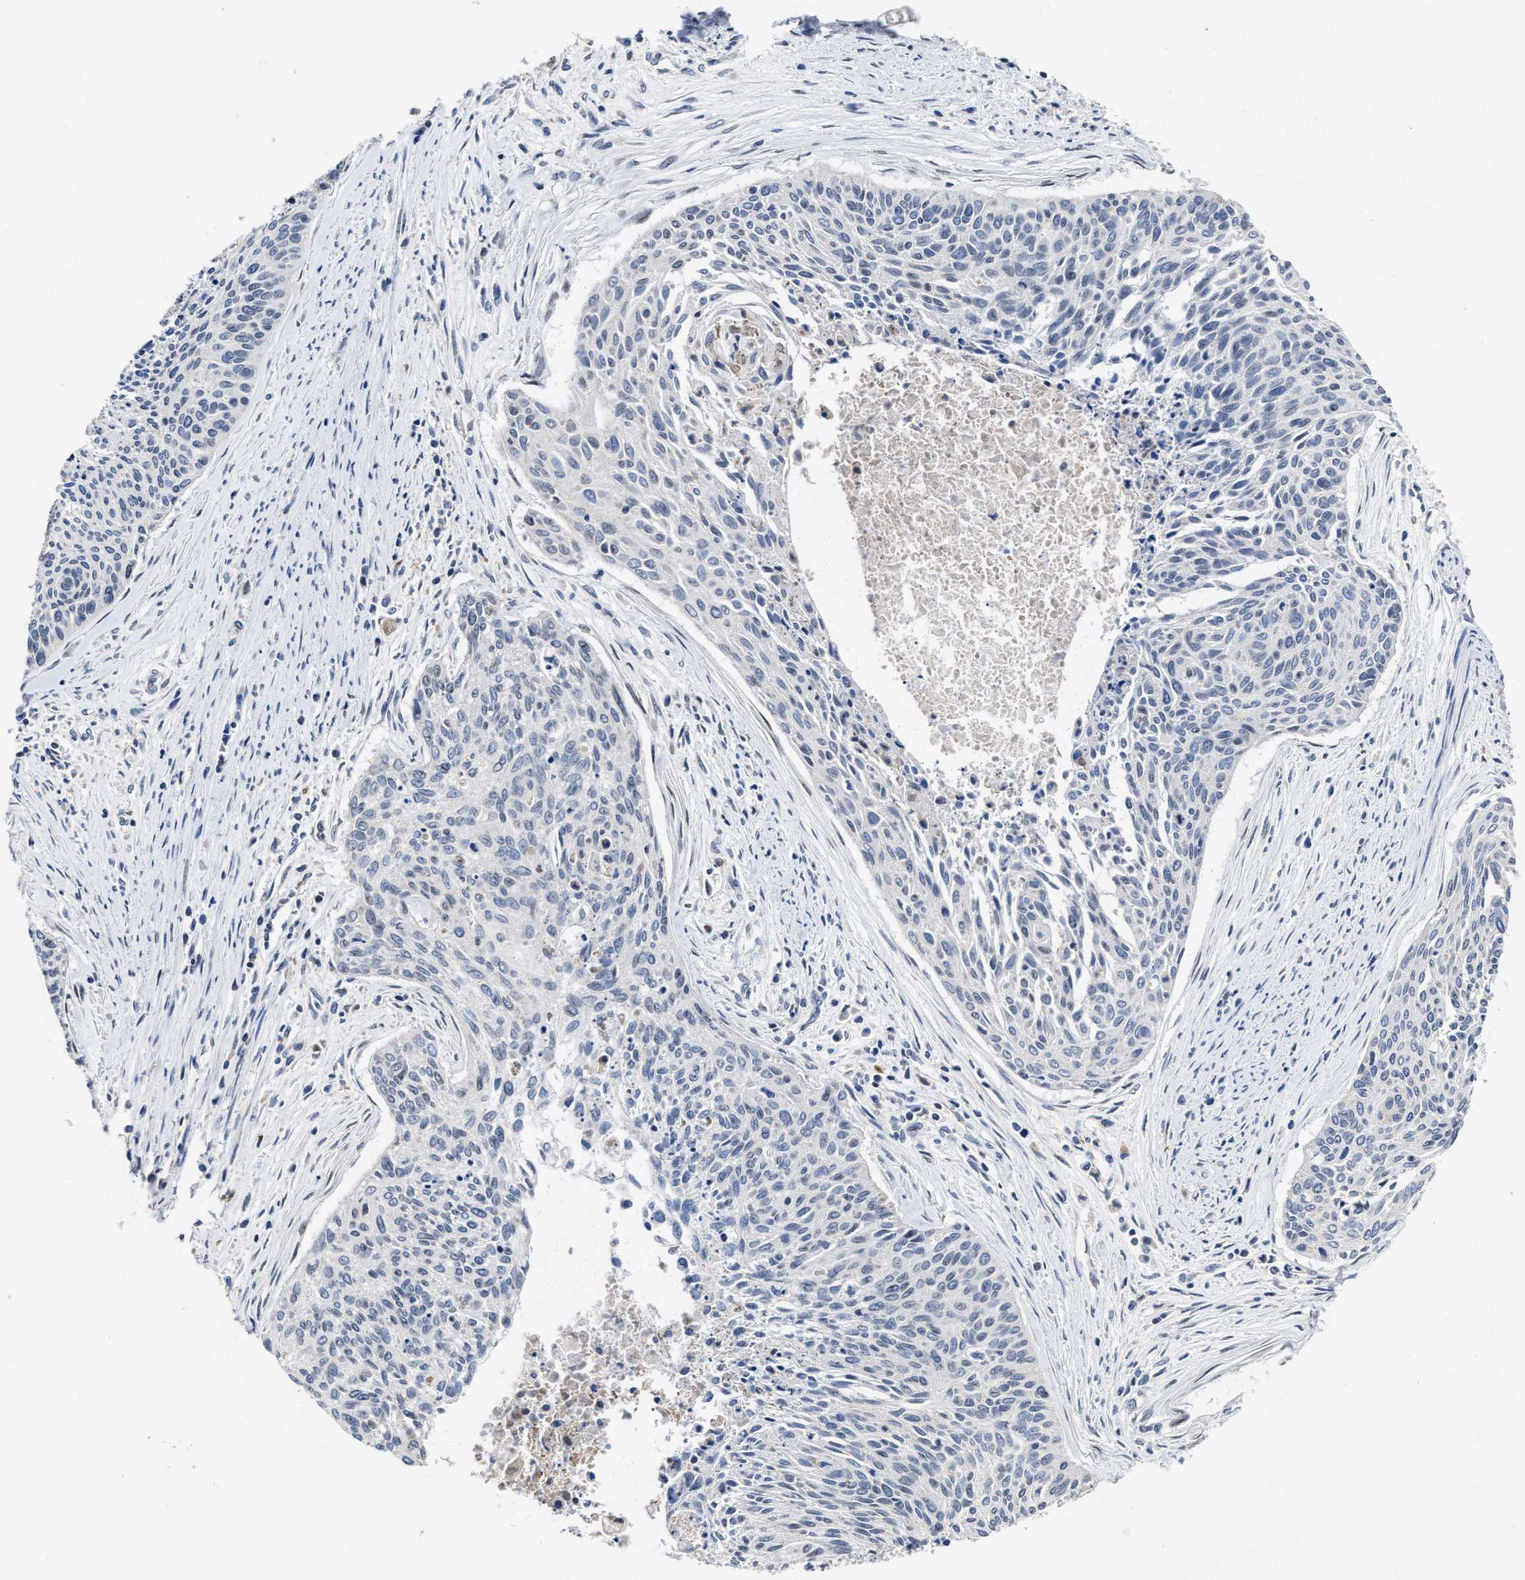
{"staining": {"intensity": "negative", "quantity": "none", "location": "none"}, "tissue": "cervical cancer", "cell_type": "Tumor cells", "image_type": "cancer", "snomed": [{"axis": "morphology", "description": "Squamous cell carcinoma, NOS"}, {"axis": "topography", "description": "Cervix"}], "caption": "This is a micrograph of immunohistochemistry staining of cervical squamous cell carcinoma, which shows no positivity in tumor cells. (DAB immunohistochemistry (IHC) with hematoxylin counter stain).", "gene": "CACNA1D", "patient": {"sex": "female", "age": 55}}